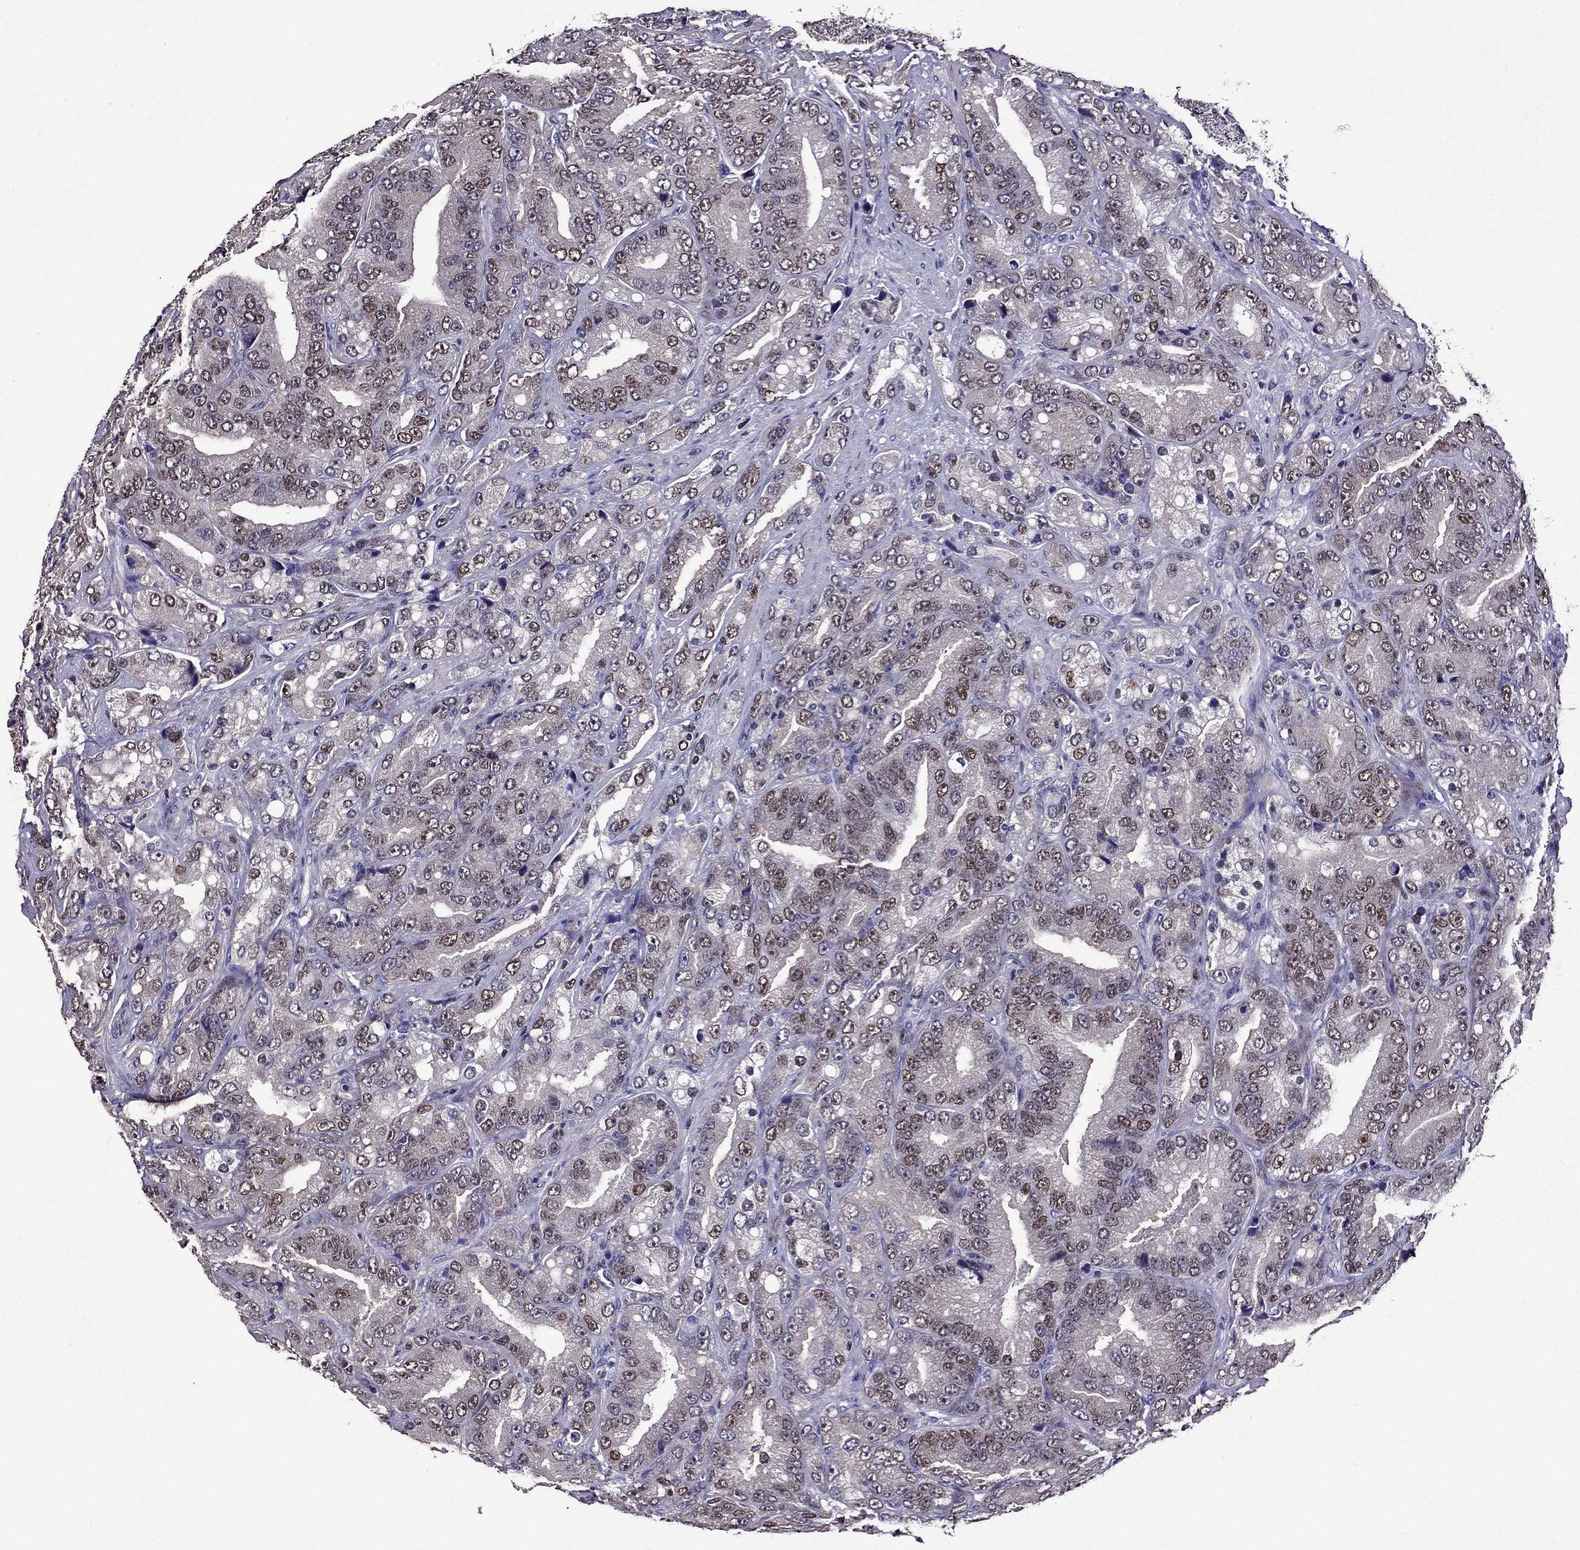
{"staining": {"intensity": "moderate", "quantity": "<25%", "location": "nuclear"}, "tissue": "prostate cancer", "cell_type": "Tumor cells", "image_type": "cancer", "snomed": [{"axis": "morphology", "description": "Adenocarcinoma, NOS"}, {"axis": "topography", "description": "Prostate"}], "caption": "This histopathology image exhibits prostate cancer stained with immunohistochemistry to label a protein in brown. The nuclear of tumor cells show moderate positivity for the protein. Nuclei are counter-stained blue.", "gene": "NKX3-1", "patient": {"sex": "male", "age": 63}}